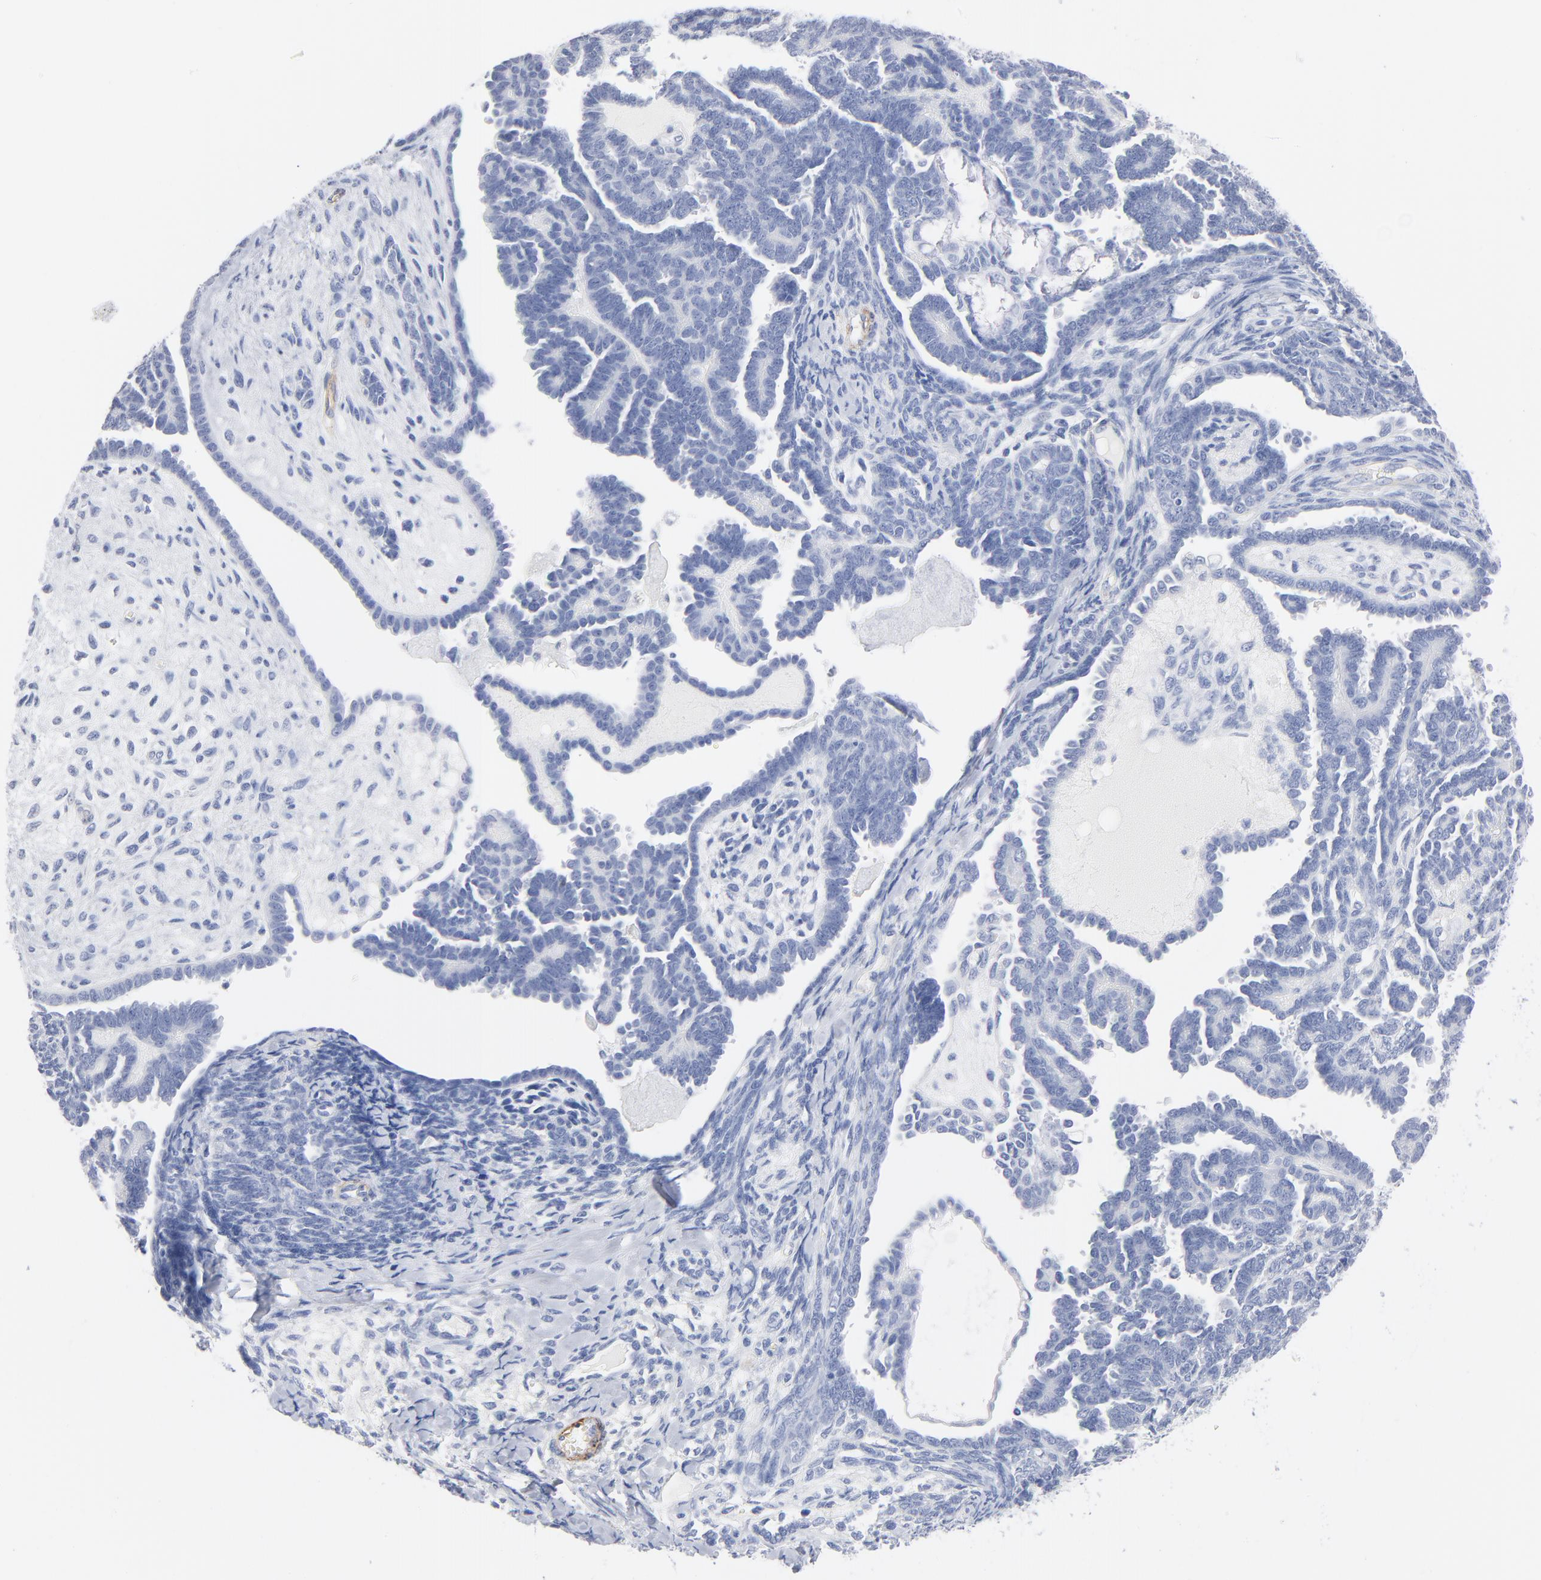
{"staining": {"intensity": "negative", "quantity": "none", "location": "none"}, "tissue": "endometrial cancer", "cell_type": "Tumor cells", "image_type": "cancer", "snomed": [{"axis": "morphology", "description": "Neoplasm, malignant, NOS"}, {"axis": "topography", "description": "Endometrium"}], "caption": "Photomicrograph shows no protein staining in tumor cells of endometrial neoplasm (malignant) tissue.", "gene": "AGTR1", "patient": {"sex": "female", "age": 74}}